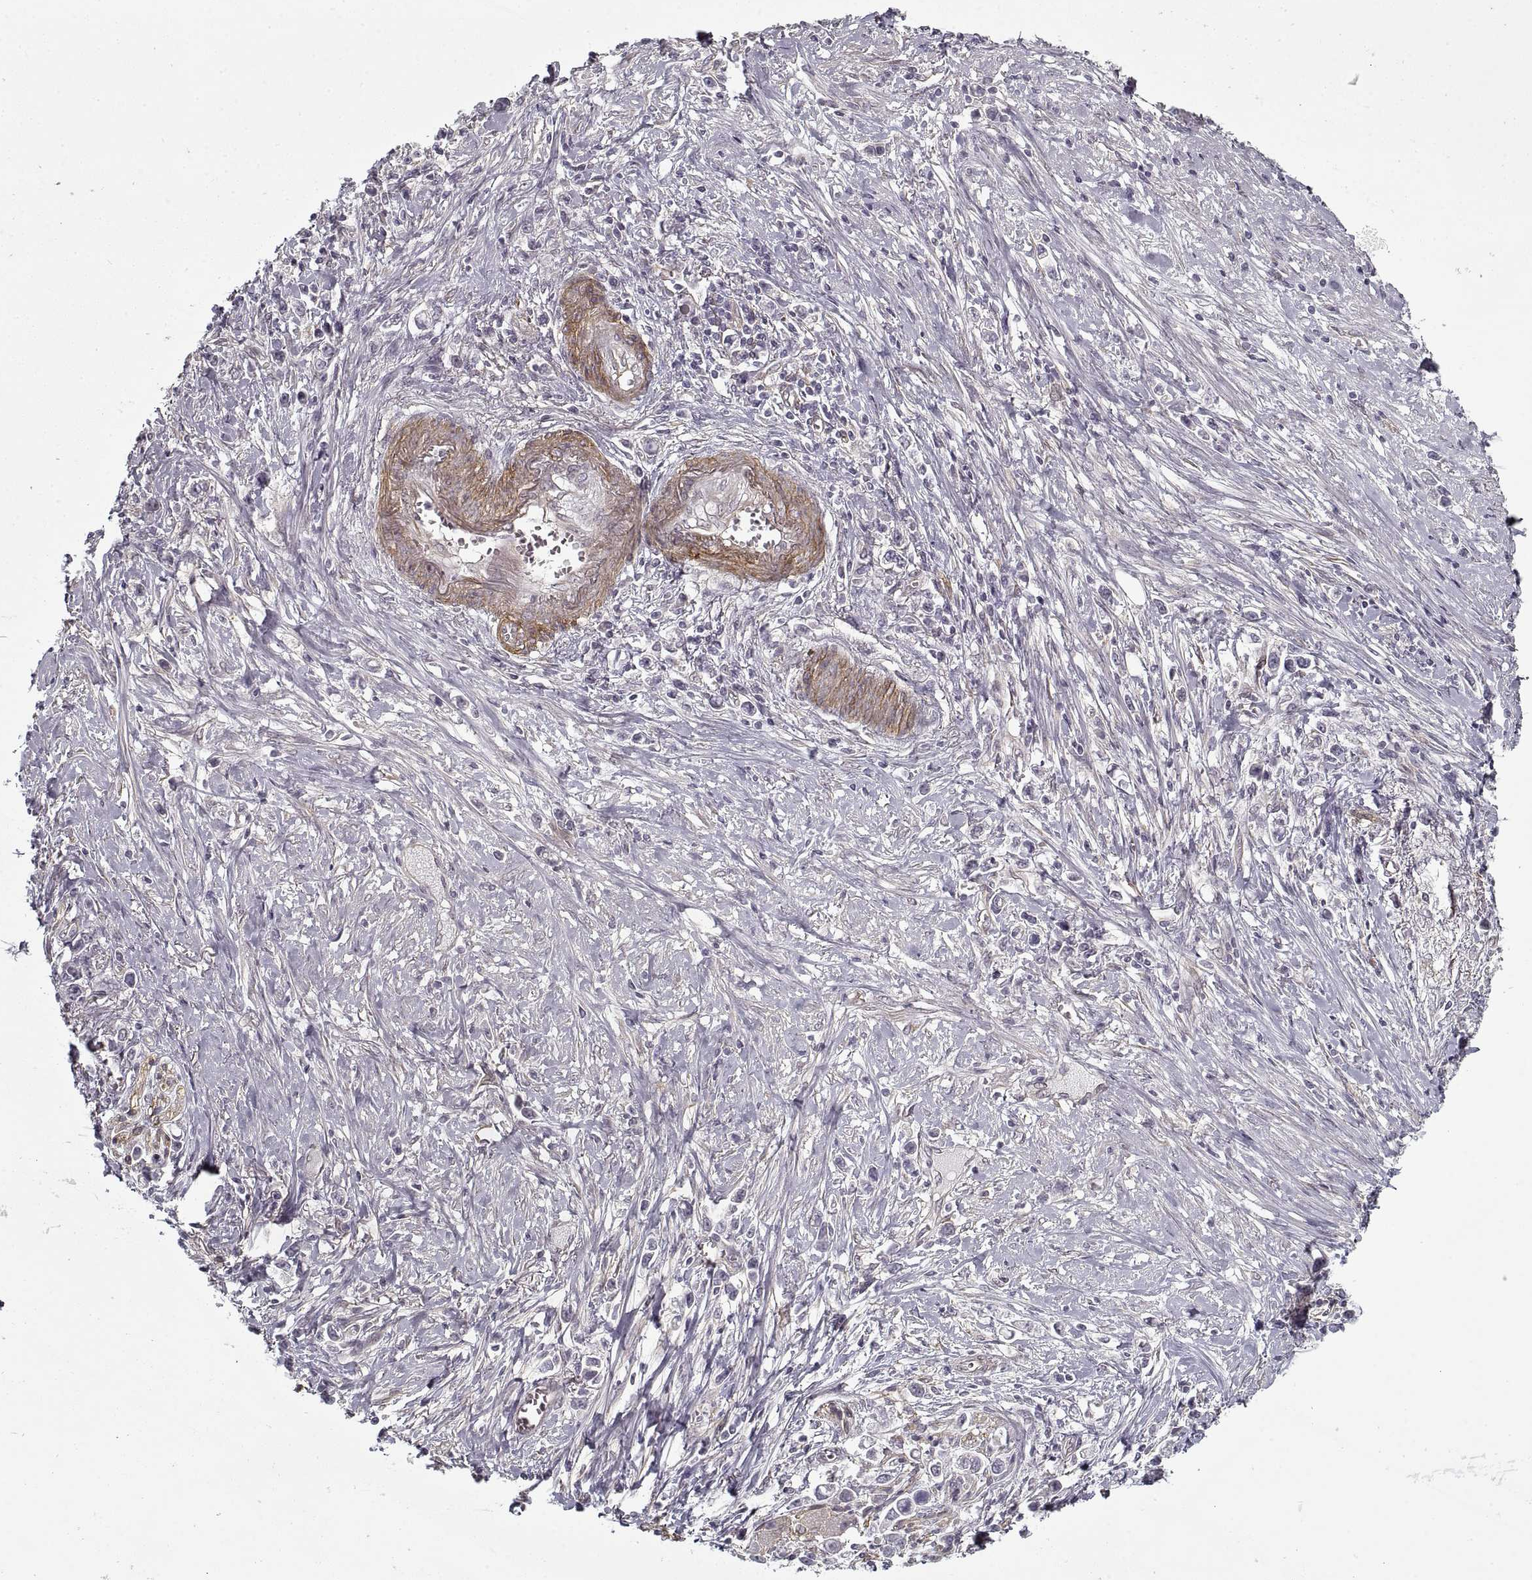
{"staining": {"intensity": "negative", "quantity": "none", "location": "none"}, "tissue": "stomach cancer", "cell_type": "Tumor cells", "image_type": "cancer", "snomed": [{"axis": "morphology", "description": "Adenocarcinoma, NOS"}, {"axis": "topography", "description": "Stomach"}], "caption": "The image exhibits no staining of tumor cells in stomach cancer.", "gene": "LAMB2", "patient": {"sex": "male", "age": 63}}